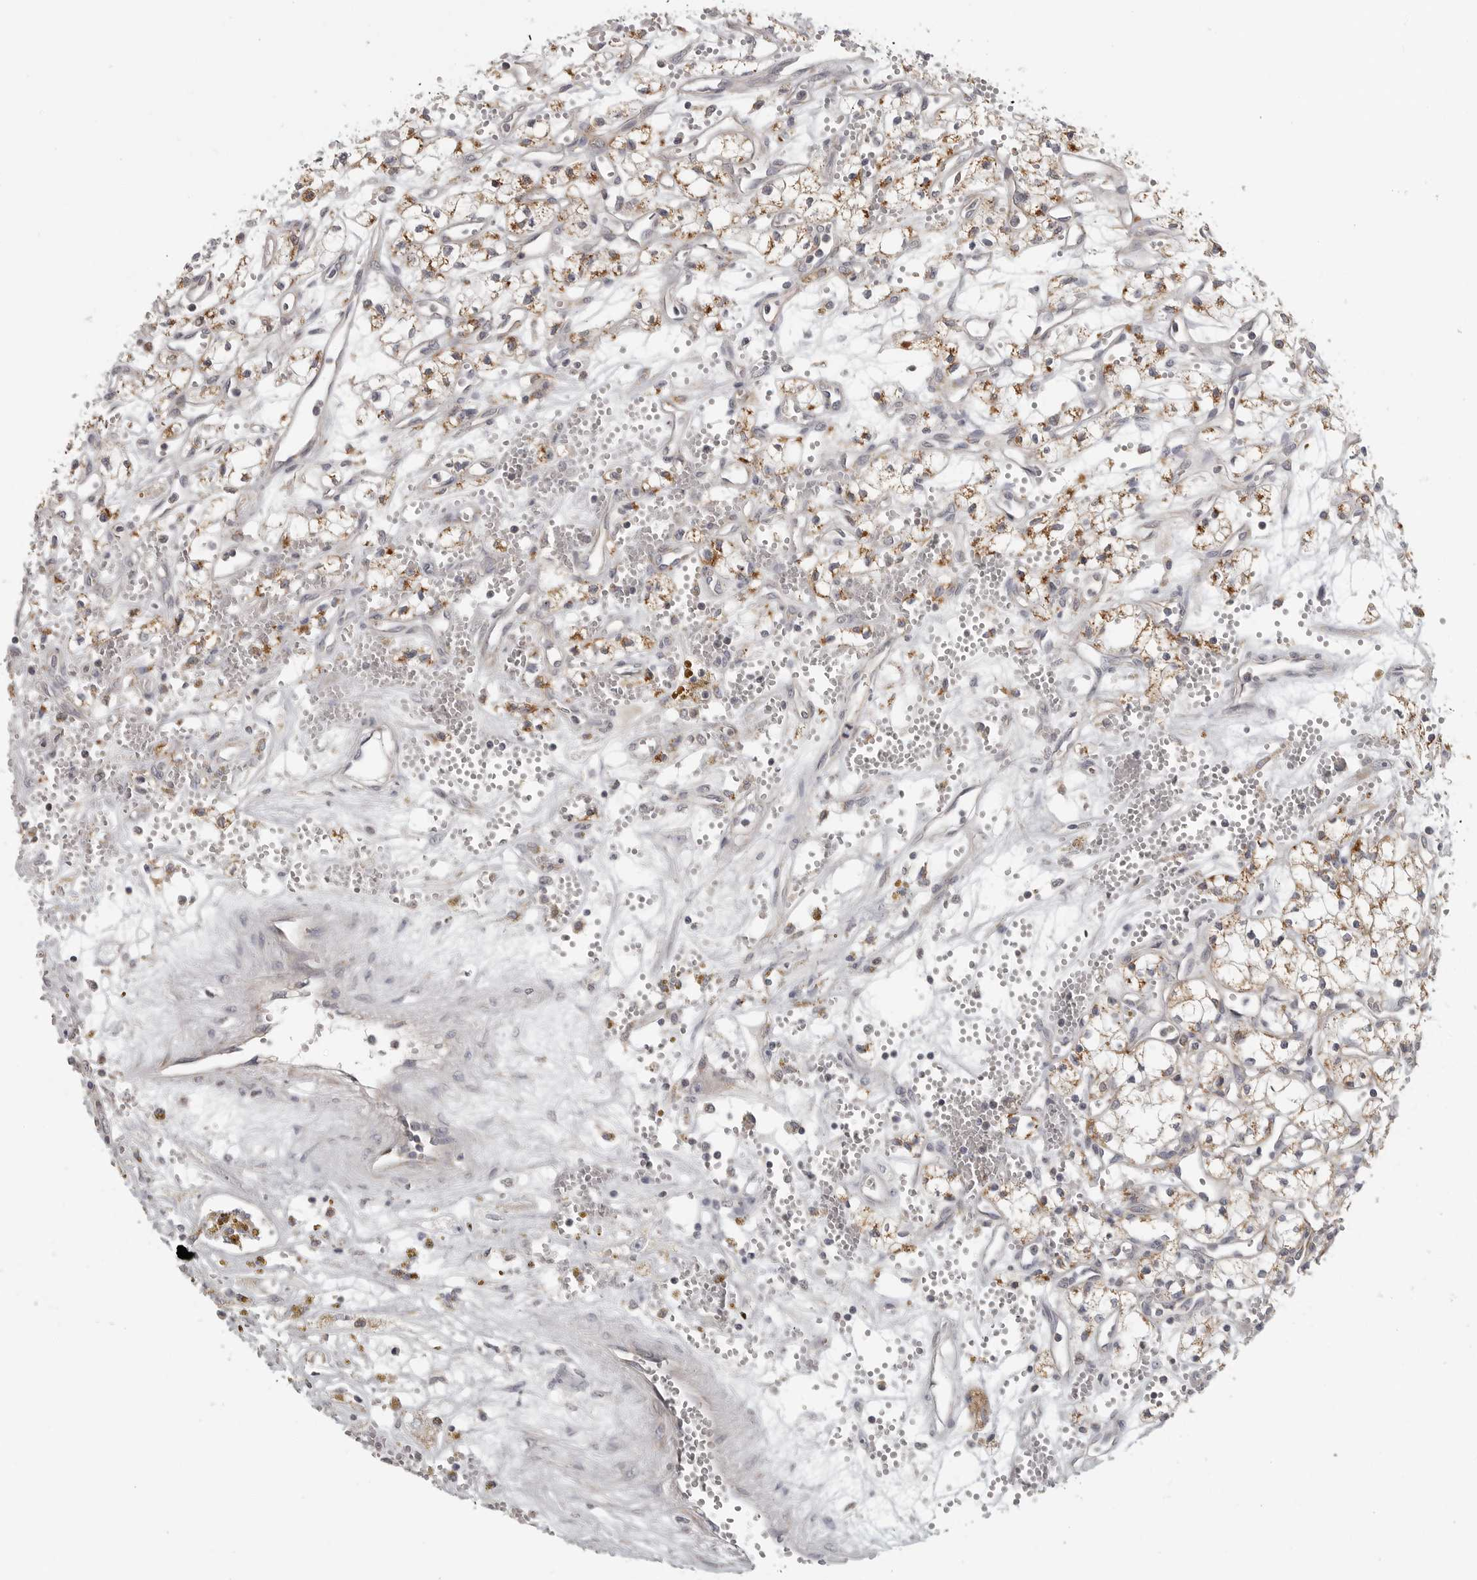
{"staining": {"intensity": "moderate", "quantity": "25%-75%", "location": "cytoplasmic/membranous"}, "tissue": "renal cancer", "cell_type": "Tumor cells", "image_type": "cancer", "snomed": [{"axis": "morphology", "description": "Adenocarcinoma, NOS"}, {"axis": "topography", "description": "Kidney"}], "caption": "Adenocarcinoma (renal) stained with a protein marker shows moderate staining in tumor cells.", "gene": "RXFP3", "patient": {"sex": "male", "age": 59}}